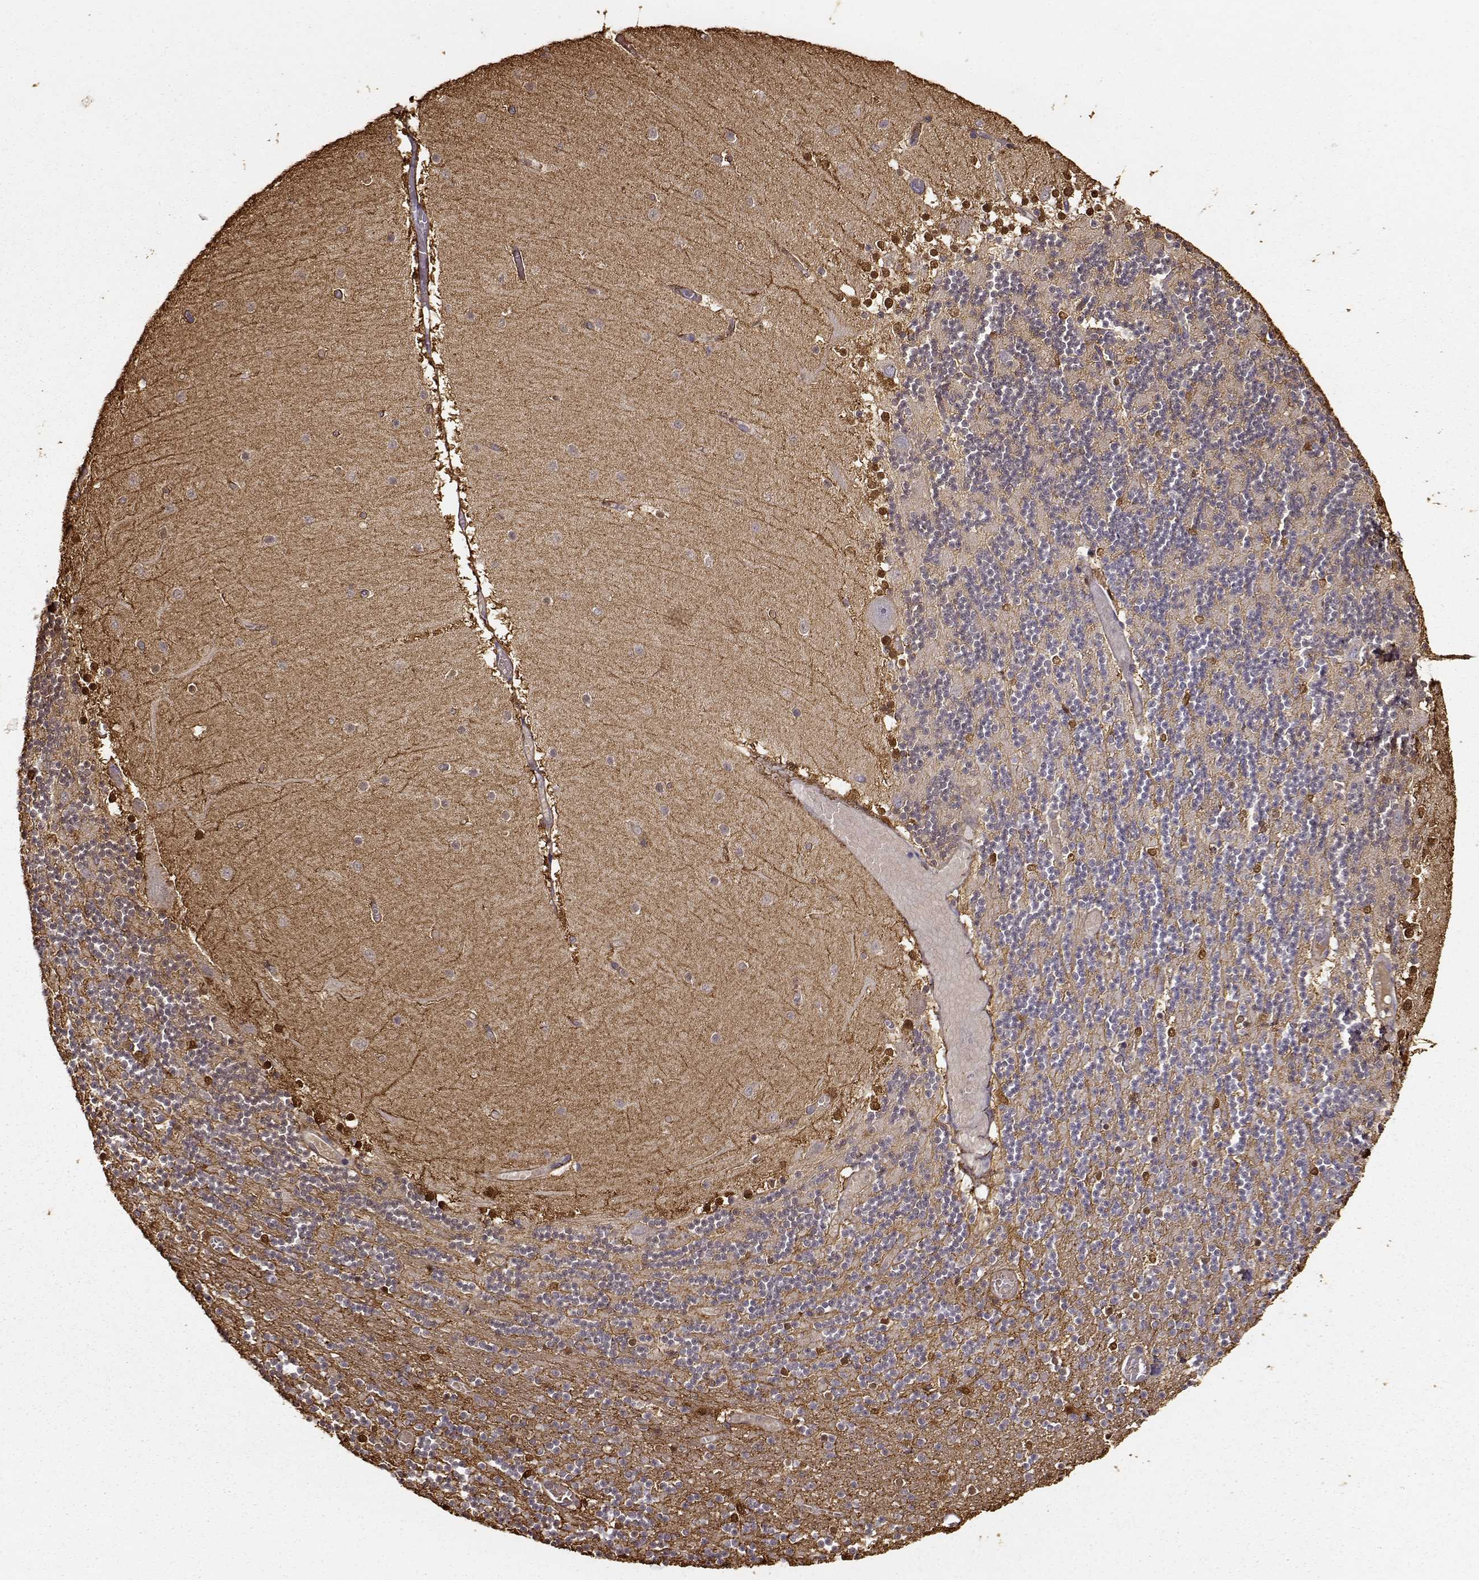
{"staining": {"intensity": "weak", "quantity": "25%-75%", "location": "cytoplasmic/membranous"}, "tissue": "cerebellum", "cell_type": "Cells in granular layer", "image_type": "normal", "snomed": [{"axis": "morphology", "description": "Normal tissue, NOS"}, {"axis": "topography", "description": "Cerebellum"}], "caption": "A photomicrograph showing weak cytoplasmic/membranous positivity in approximately 25%-75% of cells in granular layer in normal cerebellum, as visualized by brown immunohistochemical staining.", "gene": "S100B", "patient": {"sex": "female", "age": 28}}